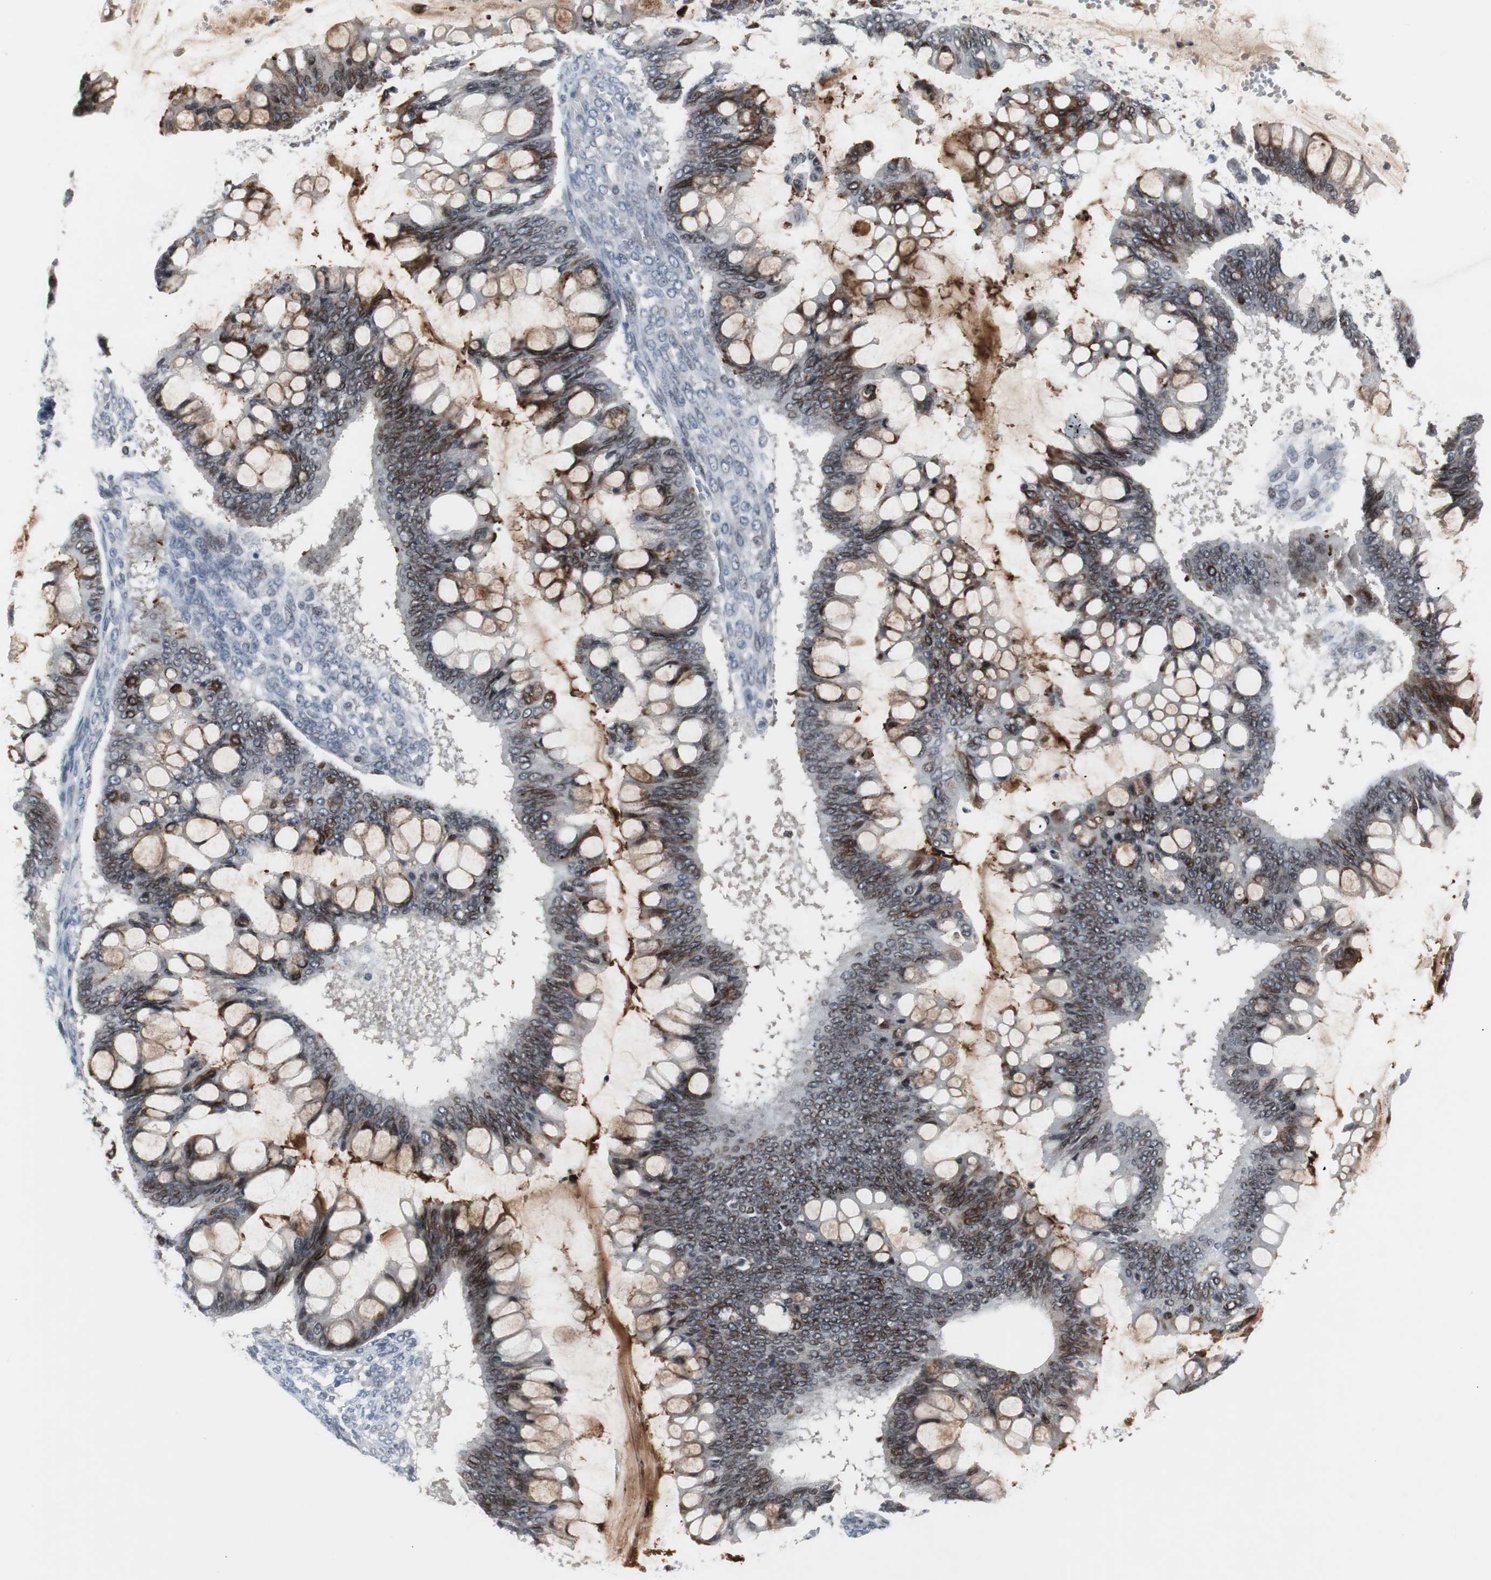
{"staining": {"intensity": "strong", "quantity": "25%-75%", "location": "cytoplasmic/membranous,nuclear"}, "tissue": "ovarian cancer", "cell_type": "Tumor cells", "image_type": "cancer", "snomed": [{"axis": "morphology", "description": "Cystadenocarcinoma, mucinous, NOS"}, {"axis": "topography", "description": "Ovary"}], "caption": "The histopathology image shows a brown stain indicating the presence of a protein in the cytoplasmic/membranous and nuclear of tumor cells in ovarian cancer (mucinous cystadenocarcinoma).", "gene": "ZNF396", "patient": {"sex": "female", "age": 73}}